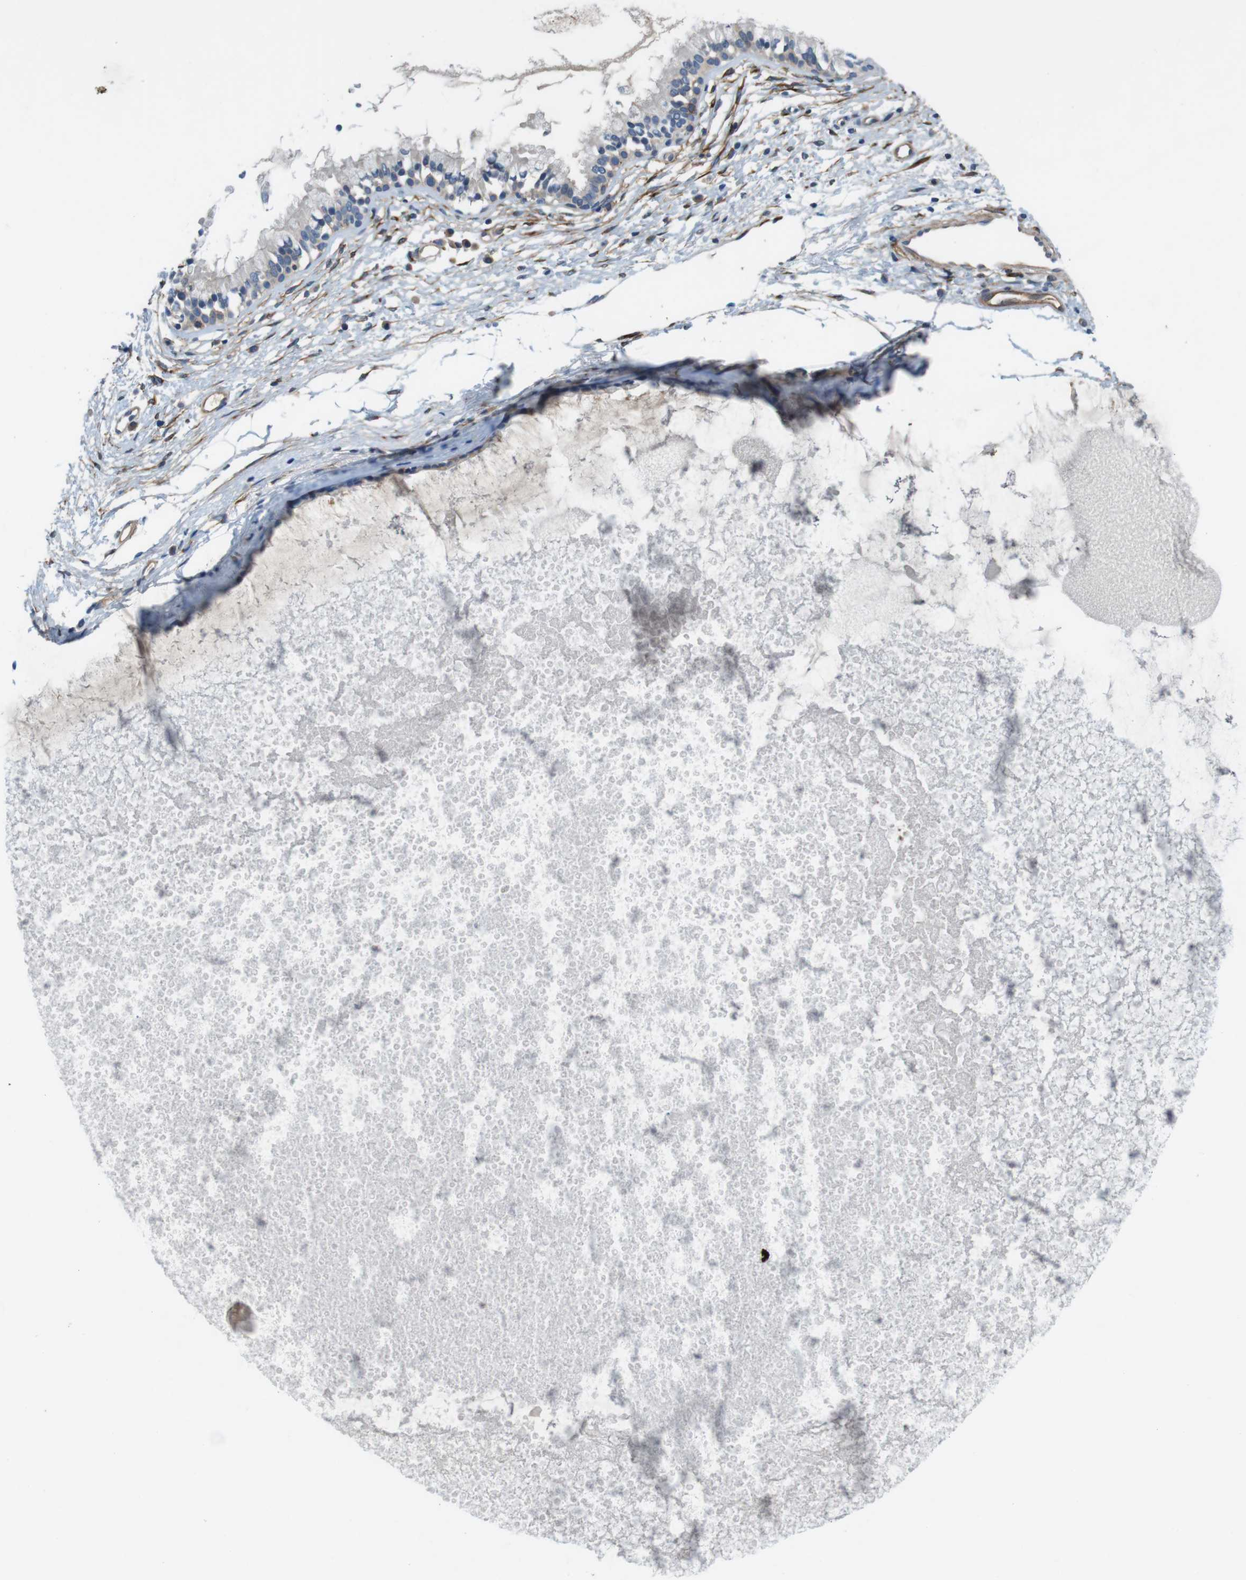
{"staining": {"intensity": "moderate", "quantity": "<25%", "location": "cytoplasmic/membranous"}, "tissue": "nasopharynx", "cell_type": "Respiratory epithelial cells", "image_type": "normal", "snomed": [{"axis": "morphology", "description": "Normal tissue, NOS"}, {"axis": "topography", "description": "Nasopharynx"}], "caption": "Immunohistochemistry (IHC) histopathology image of unremarkable nasopharynx: nasopharynx stained using IHC displays low levels of moderate protein expression localized specifically in the cytoplasmic/membranous of respiratory epithelial cells, appearing as a cytoplasmic/membranous brown color.", "gene": "DCLK1", "patient": {"sex": "male", "age": 21}}